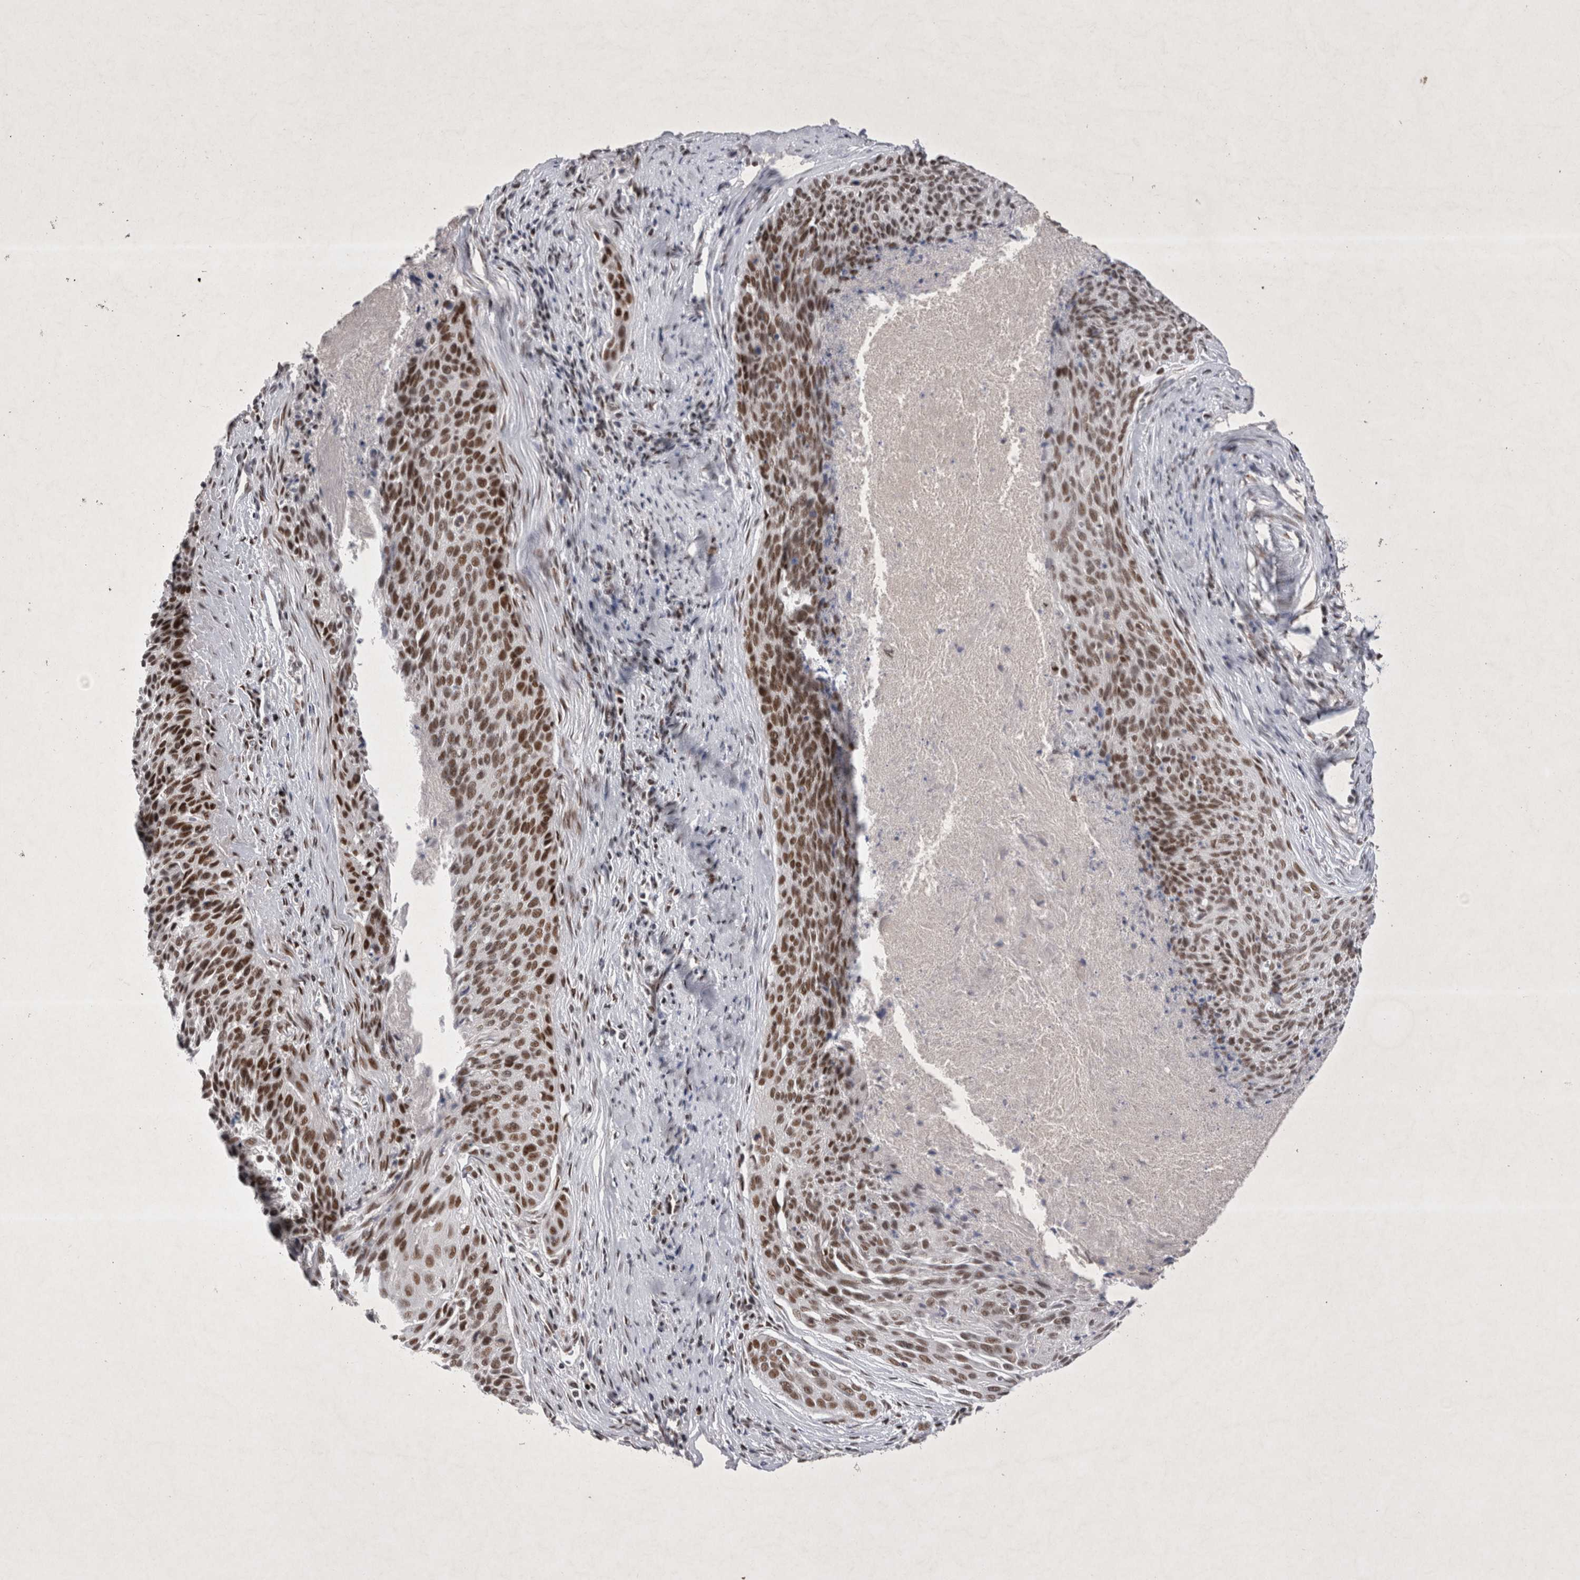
{"staining": {"intensity": "strong", "quantity": "25%-75%", "location": "nuclear"}, "tissue": "cervical cancer", "cell_type": "Tumor cells", "image_type": "cancer", "snomed": [{"axis": "morphology", "description": "Squamous cell carcinoma, NOS"}, {"axis": "topography", "description": "Cervix"}], "caption": "An image showing strong nuclear expression in approximately 25%-75% of tumor cells in squamous cell carcinoma (cervical), as visualized by brown immunohistochemical staining.", "gene": "RBM6", "patient": {"sex": "female", "age": 55}}